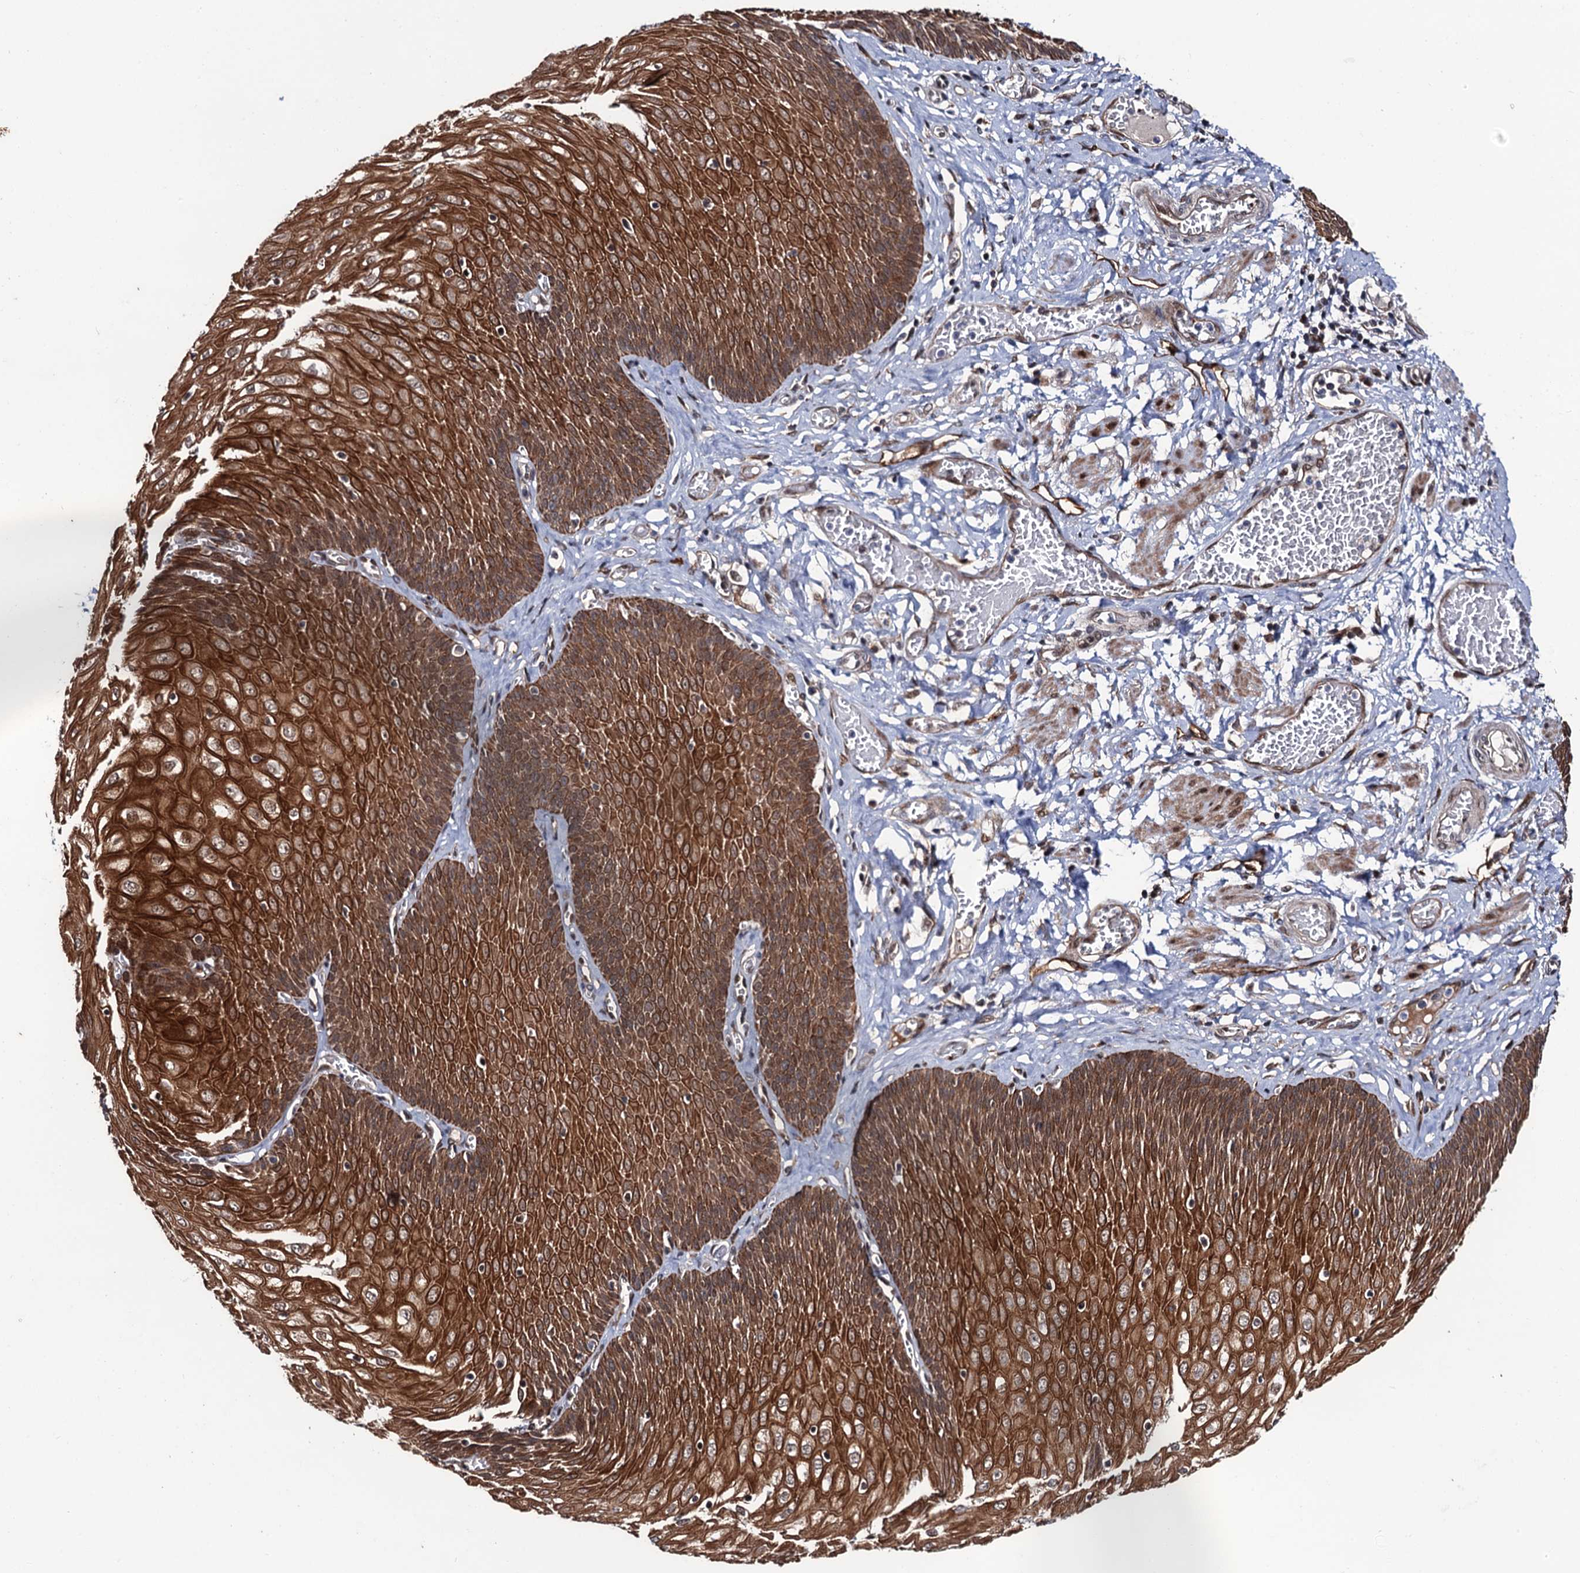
{"staining": {"intensity": "strong", "quantity": ">75%", "location": "cytoplasmic/membranous"}, "tissue": "esophagus", "cell_type": "Squamous epithelial cells", "image_type": "normal", "snomed": [{"axis": "morphology", "description": "Normal tissue, NOS"}, {"axis": "topography", "description": "Esophagus"}], "caption": "Strong cytoplasmic/membranous protein staining is seen in approximately >75% of squamous epithelial cells in esophagus. The staining was performed using DAB (3,3'-diaminobenzidine) to visualize the protein expression in brown, while the nuclei were stained in blue with hematoxylin (Magnification: 20x).", "gene": "LRRC63", "patient": {"sex": "male", "age": 60}}